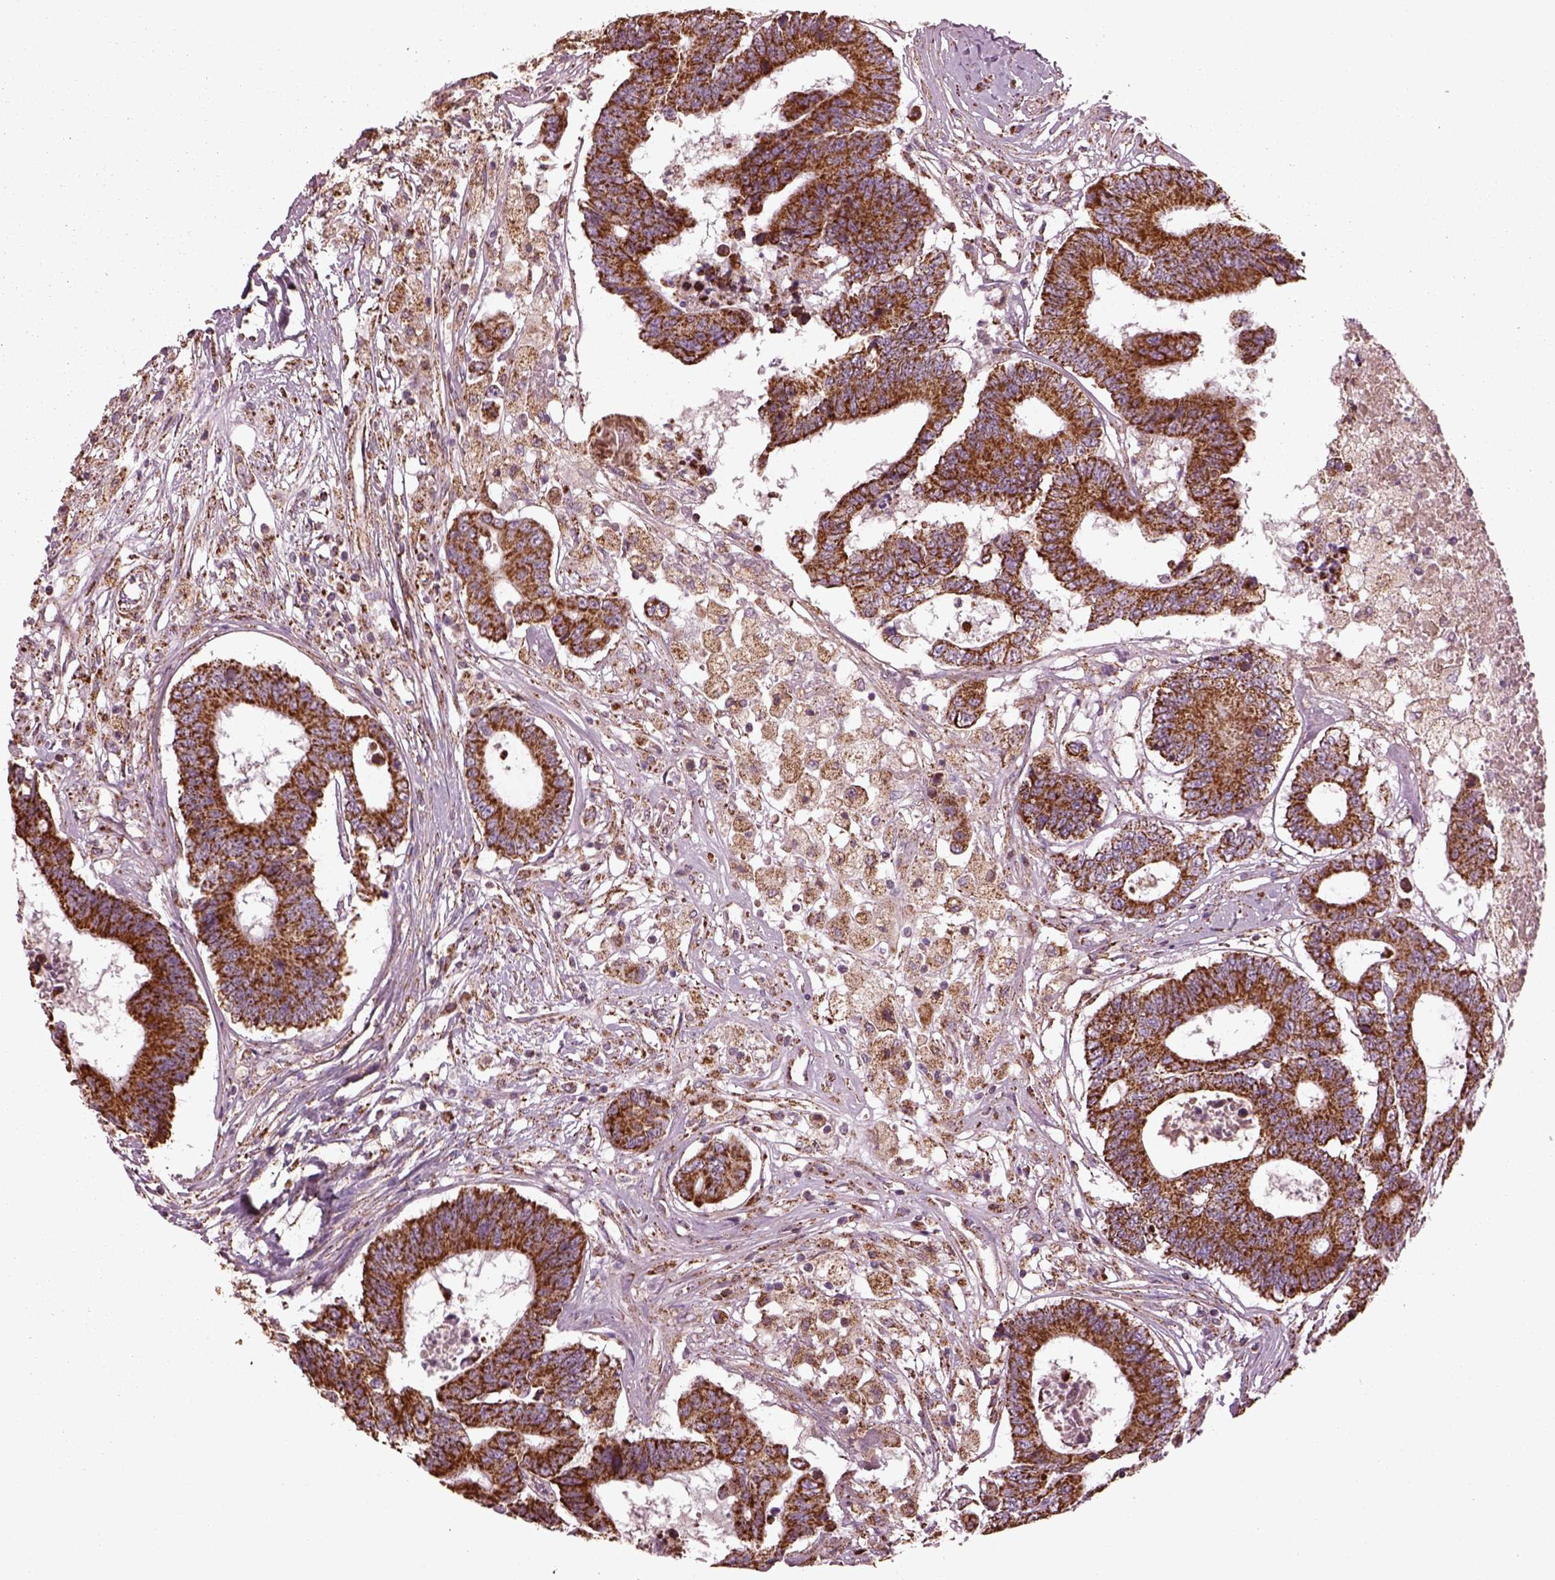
{"staining": {"intensity": "moderate", "quantity": ">75%", "location": "cytoplasmic/membranous"}, "tissue": "colorectal cancer", "cell_type": "Tumor cells", "image_type": "cancer", "snomed": [{"axis": "morphology", "description": "Adenocarcinoma, NOS"}, {"axis": "topography", "description": "Colon"}], "caption": "Colorectal adenocarcinoma stained for a protein shows moderate cytoplasmic/membranous positivity in tumor cells.", "gene": "TMEM254", "patient": {"sex": "female", "age": 48}}